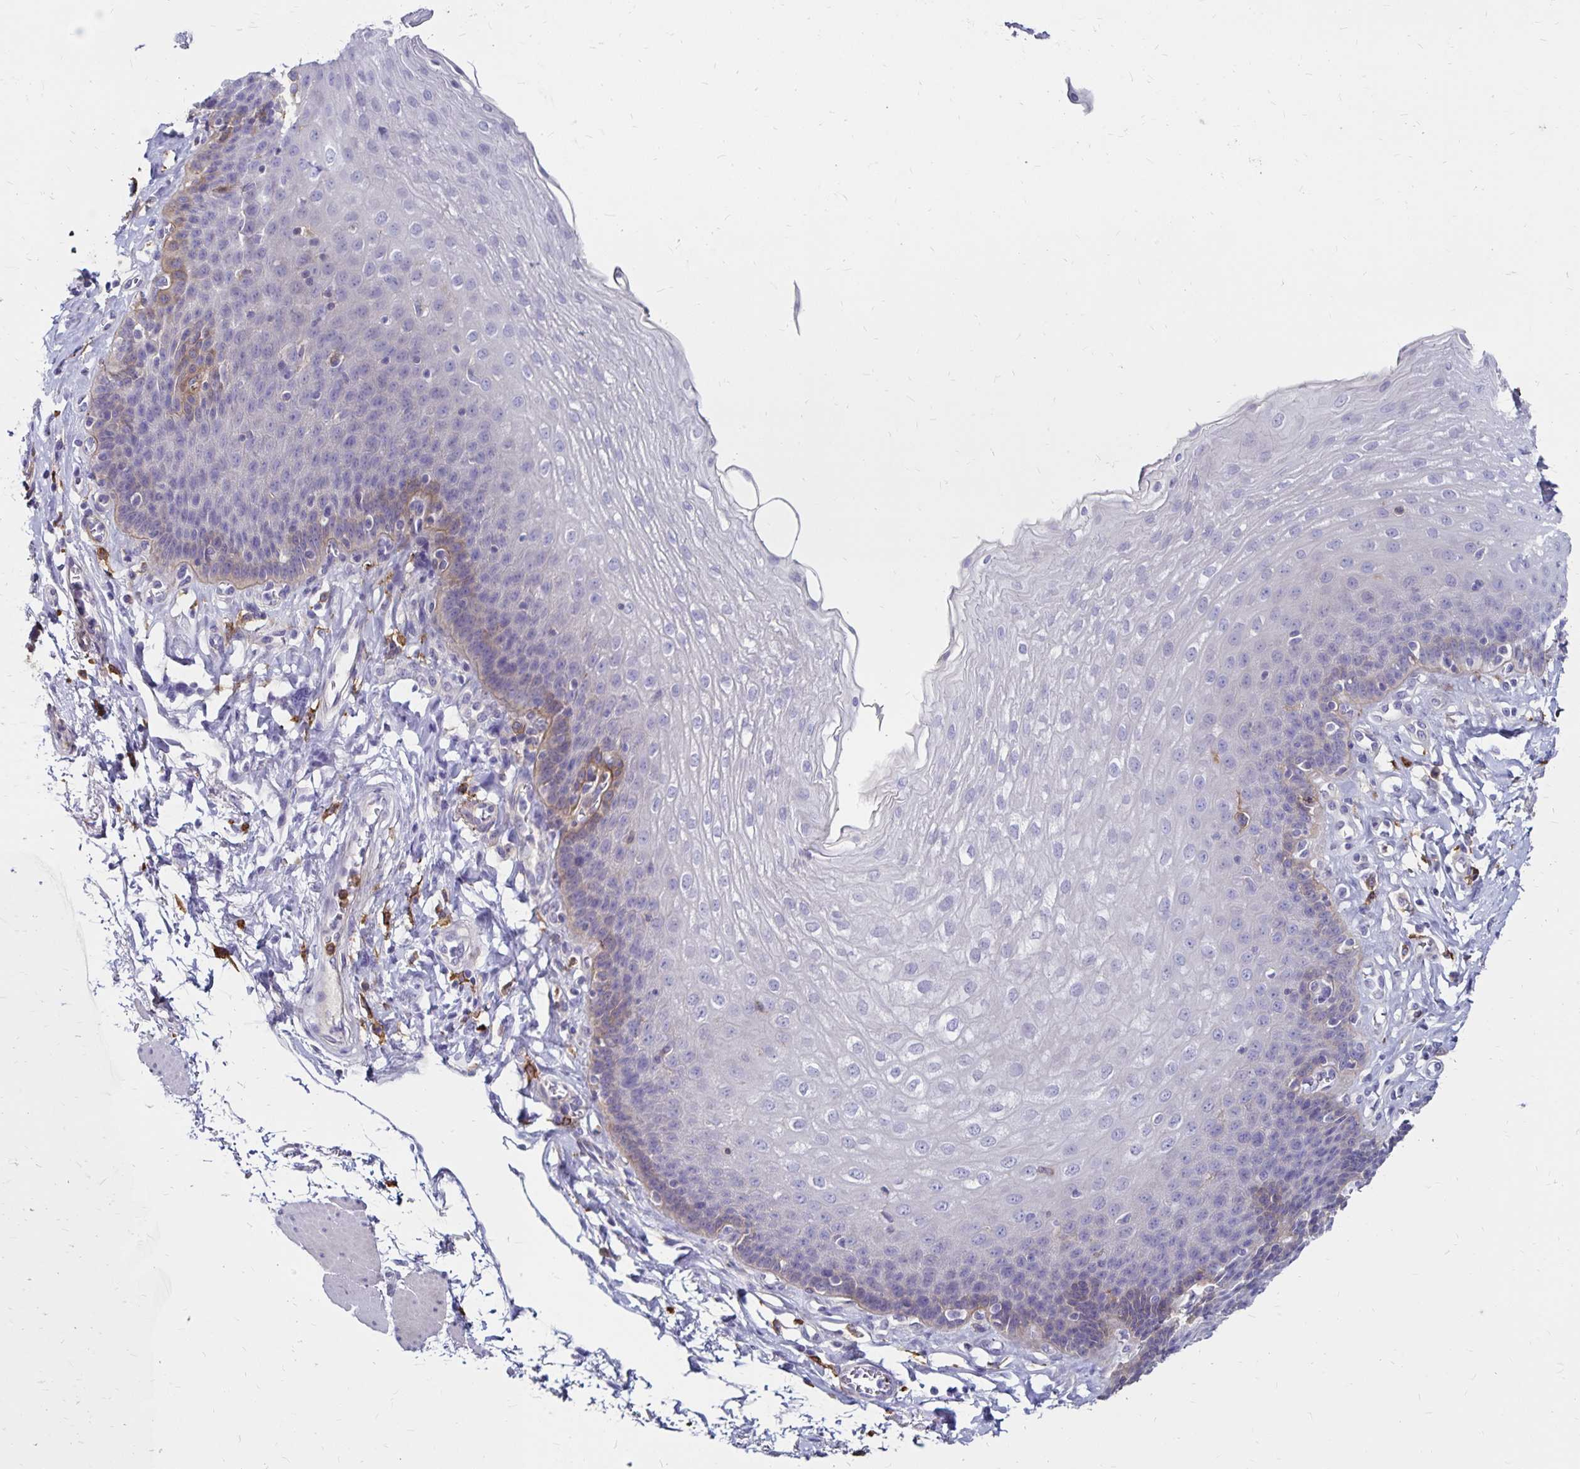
{"staining": {"intensity": "weak", "quantity": "<25%", "location": "cytoplasmic/membranous"}, "tissue": "esophagus", "cell_type": "Squamous epithelial cells", "image_type": "normal", "snomed": [{"axis": "morphology", "description": "Normal tissue, NOS"}, {"axis": "topography", "description": "Esophagus"}], "caption": "Immunohistochemistry (IHC) of unremarkable human esophagus reveals no expression in squamous epithelial cells. Nuclei are stained in blue.", "gene": "TNS3", "patient": {"sex": "female", "age": 81}}